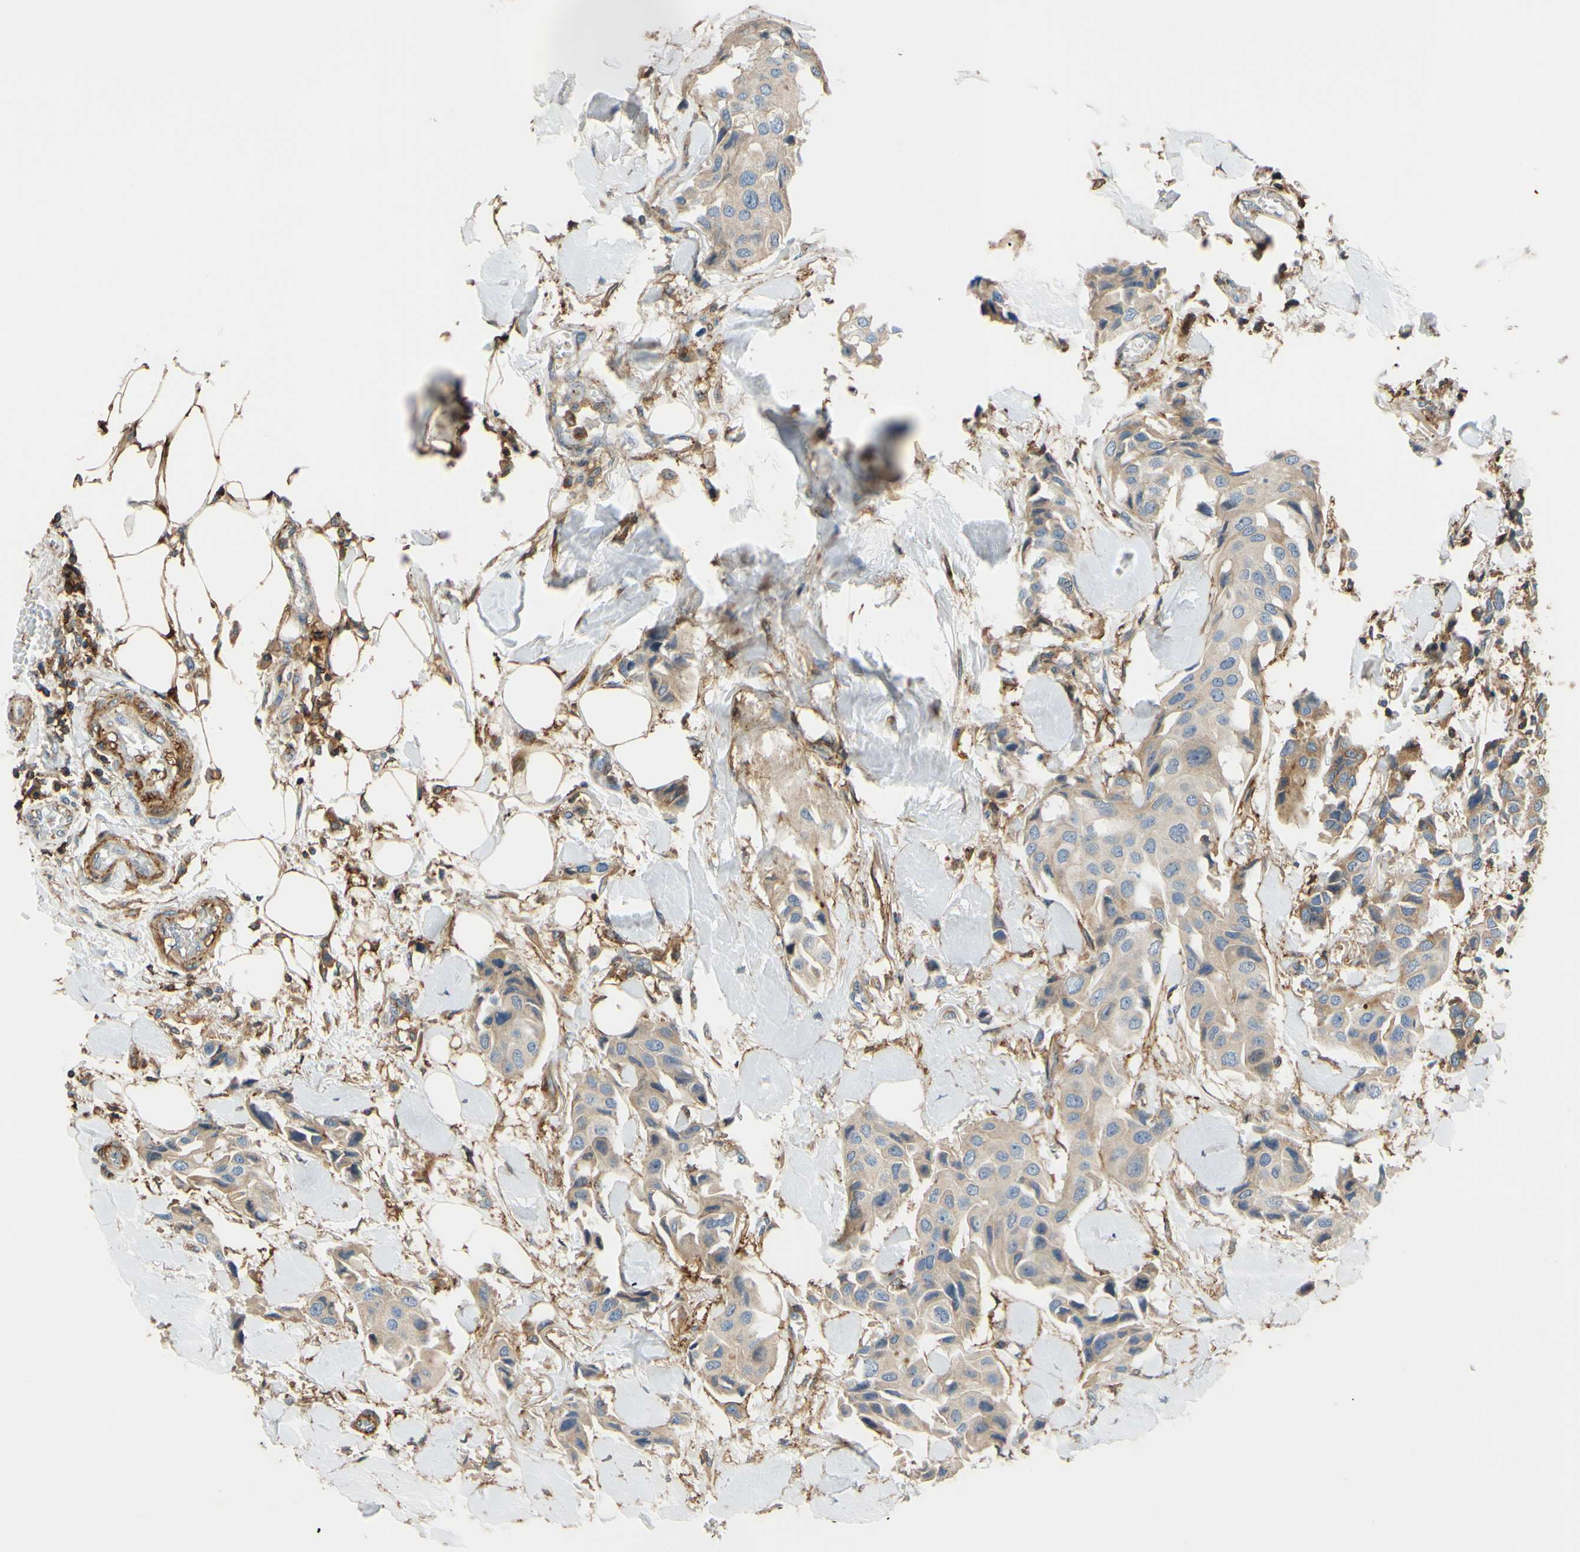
{"staining": {"intensity": "weak", "quantity": ">75%", "location": "cytoplasmic/membranous"}, "tissue": "breast cancer", "cell_type": "Tumor cells", "image_type": "cancer", "snomed": [{"axis": "morphology", "description": "Duct carcinoma"}, {"axis": "topography", "description": "Breast"}], "caption": "The immunohistochemical stain highlights weak cytoplasmic/membranous positivity in tumor cells of breast cancer (invasive ductal carcinoma) tissue. The protein of interest is shown in brown color, while the nuclei are stained blue.", "gene": "POR", "patient": {"sex": "female", "age": 80}}